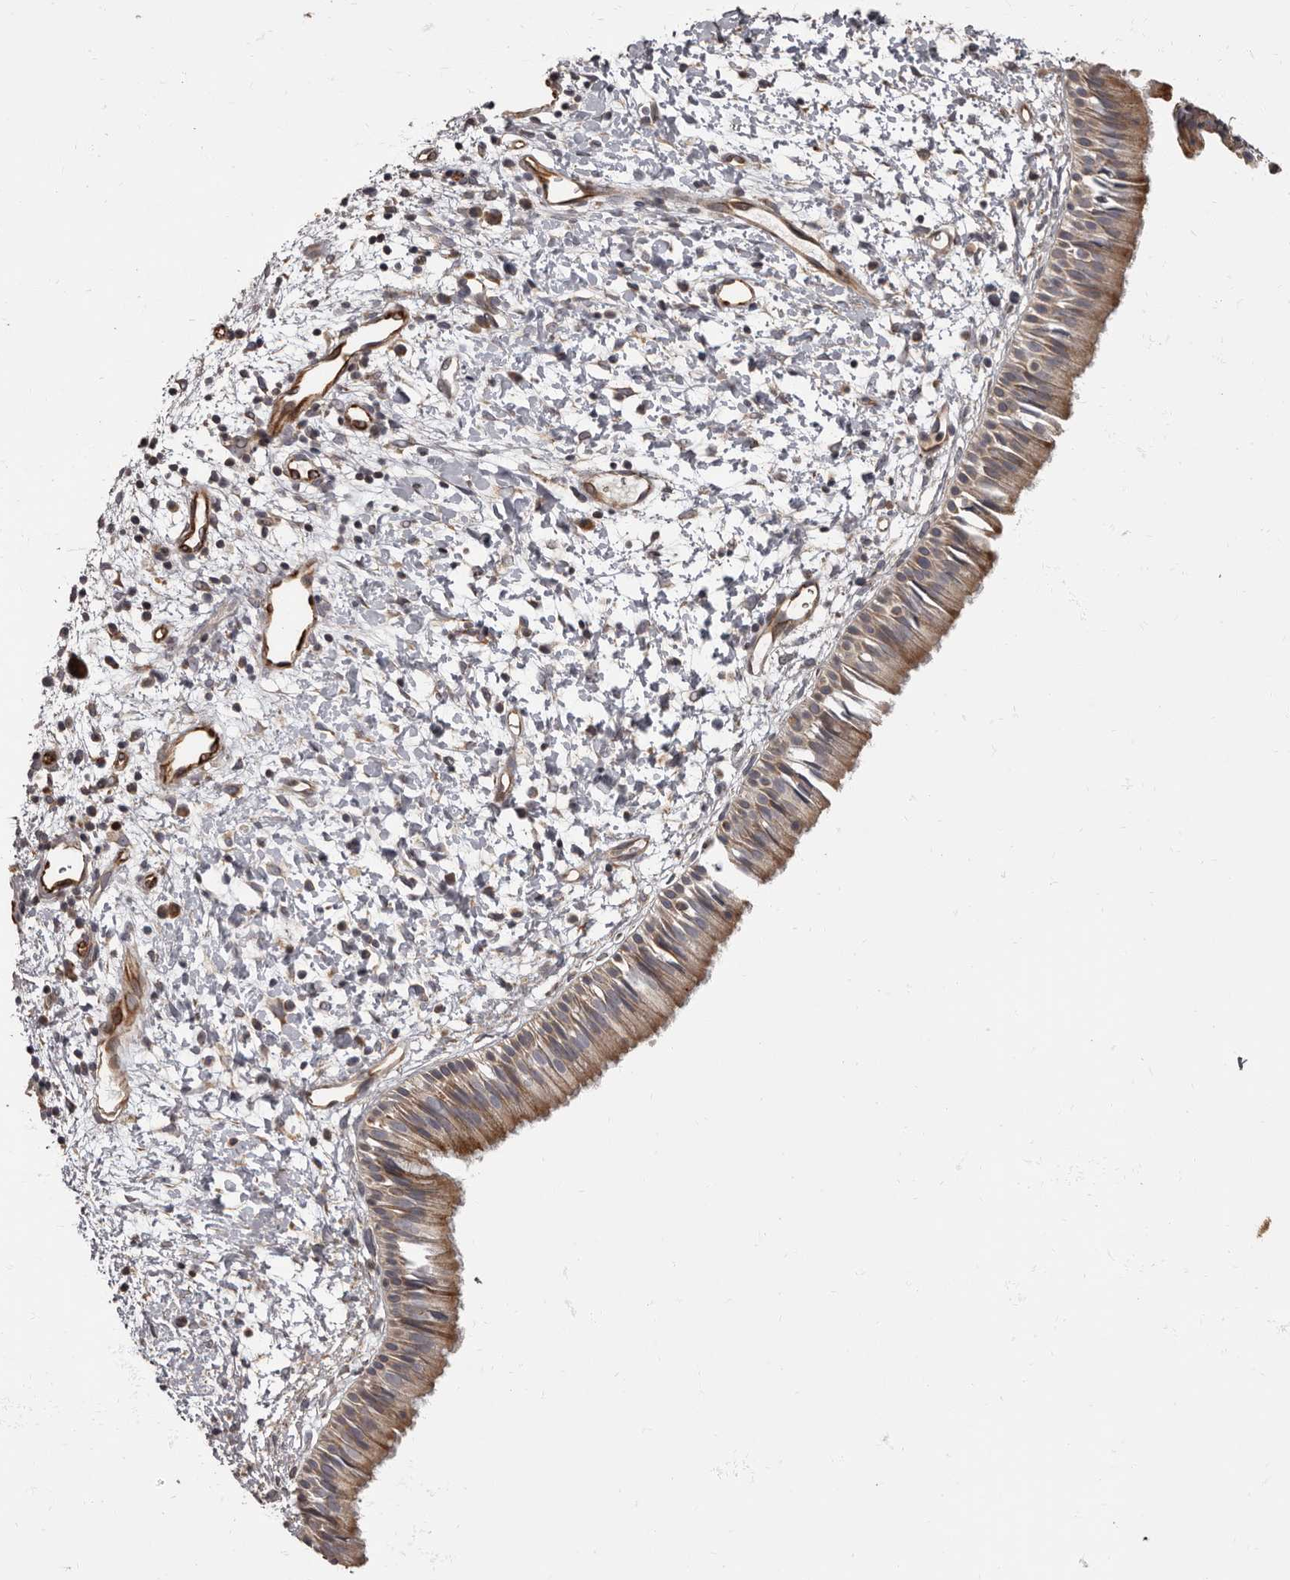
{"staining": {"intensity": "moderate", "quantity": ">75%", "location": "cytoplasmic/membranous"}, "tissue": "nasopharynx", "cell_type": "Respiratory epithelial cells", "image_type": "normal", "snomed": [{"axis": "morphology", "description": "Normal tissue, NOS"}, {"axis": "topography", "description": "Nasopharynx"}], "caption": "Immunohistochemistry of unremarkable human nasopharynx reveals medium levels of moderate cytoplasmic/membranous positivity in about >75% of respiratory epithelial cells.", "gene": "ADCY2", "patient": {"sex": "male", "age": 22}}